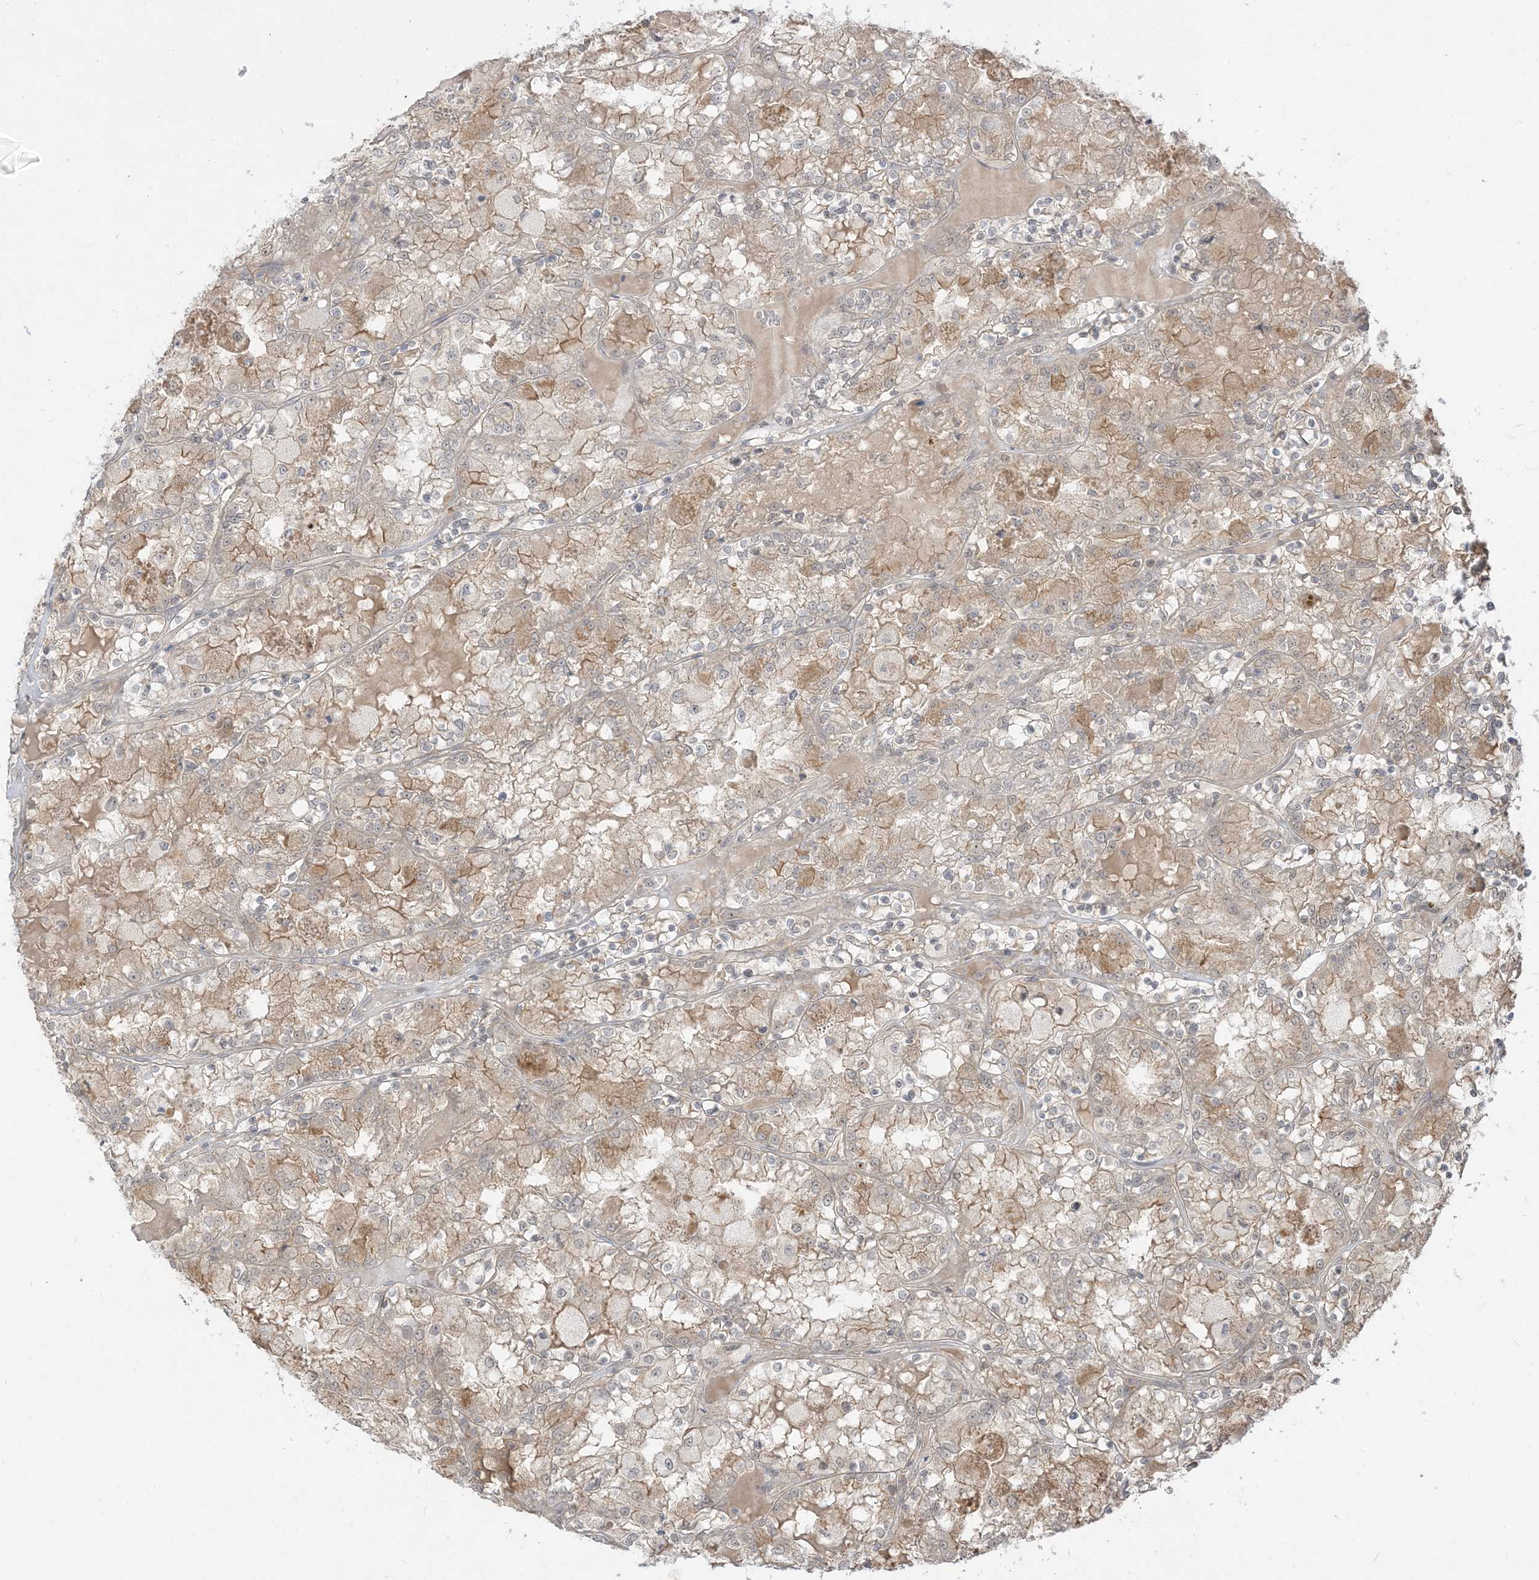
{"staining": {"intensity": "weak", "quantity": "25%-75%", "location": "cytoplasmic/membranous"}, "tissue": "renal cancer", "cell_type": "Tumor cells", "image_type": "cancer", "snomed": [{"axis": "morphology", "description": "Adenocarcinoma, NOS"}, {"axis": "topography", "description": "Kidney"}], "caption": "Immunohistochemistry histopathology image of neoplastic tissue: human renal adenocarcinoma stained using immunohistochemistry (IHC) shows low levels of weak protein expression localized specifically in the cytoplasmic/membranous of tumor cells, appearing as a cytoplasmic/membranous brown color.", "gene": "TBCC", "patient": {"sex": "female", "age": 56}}